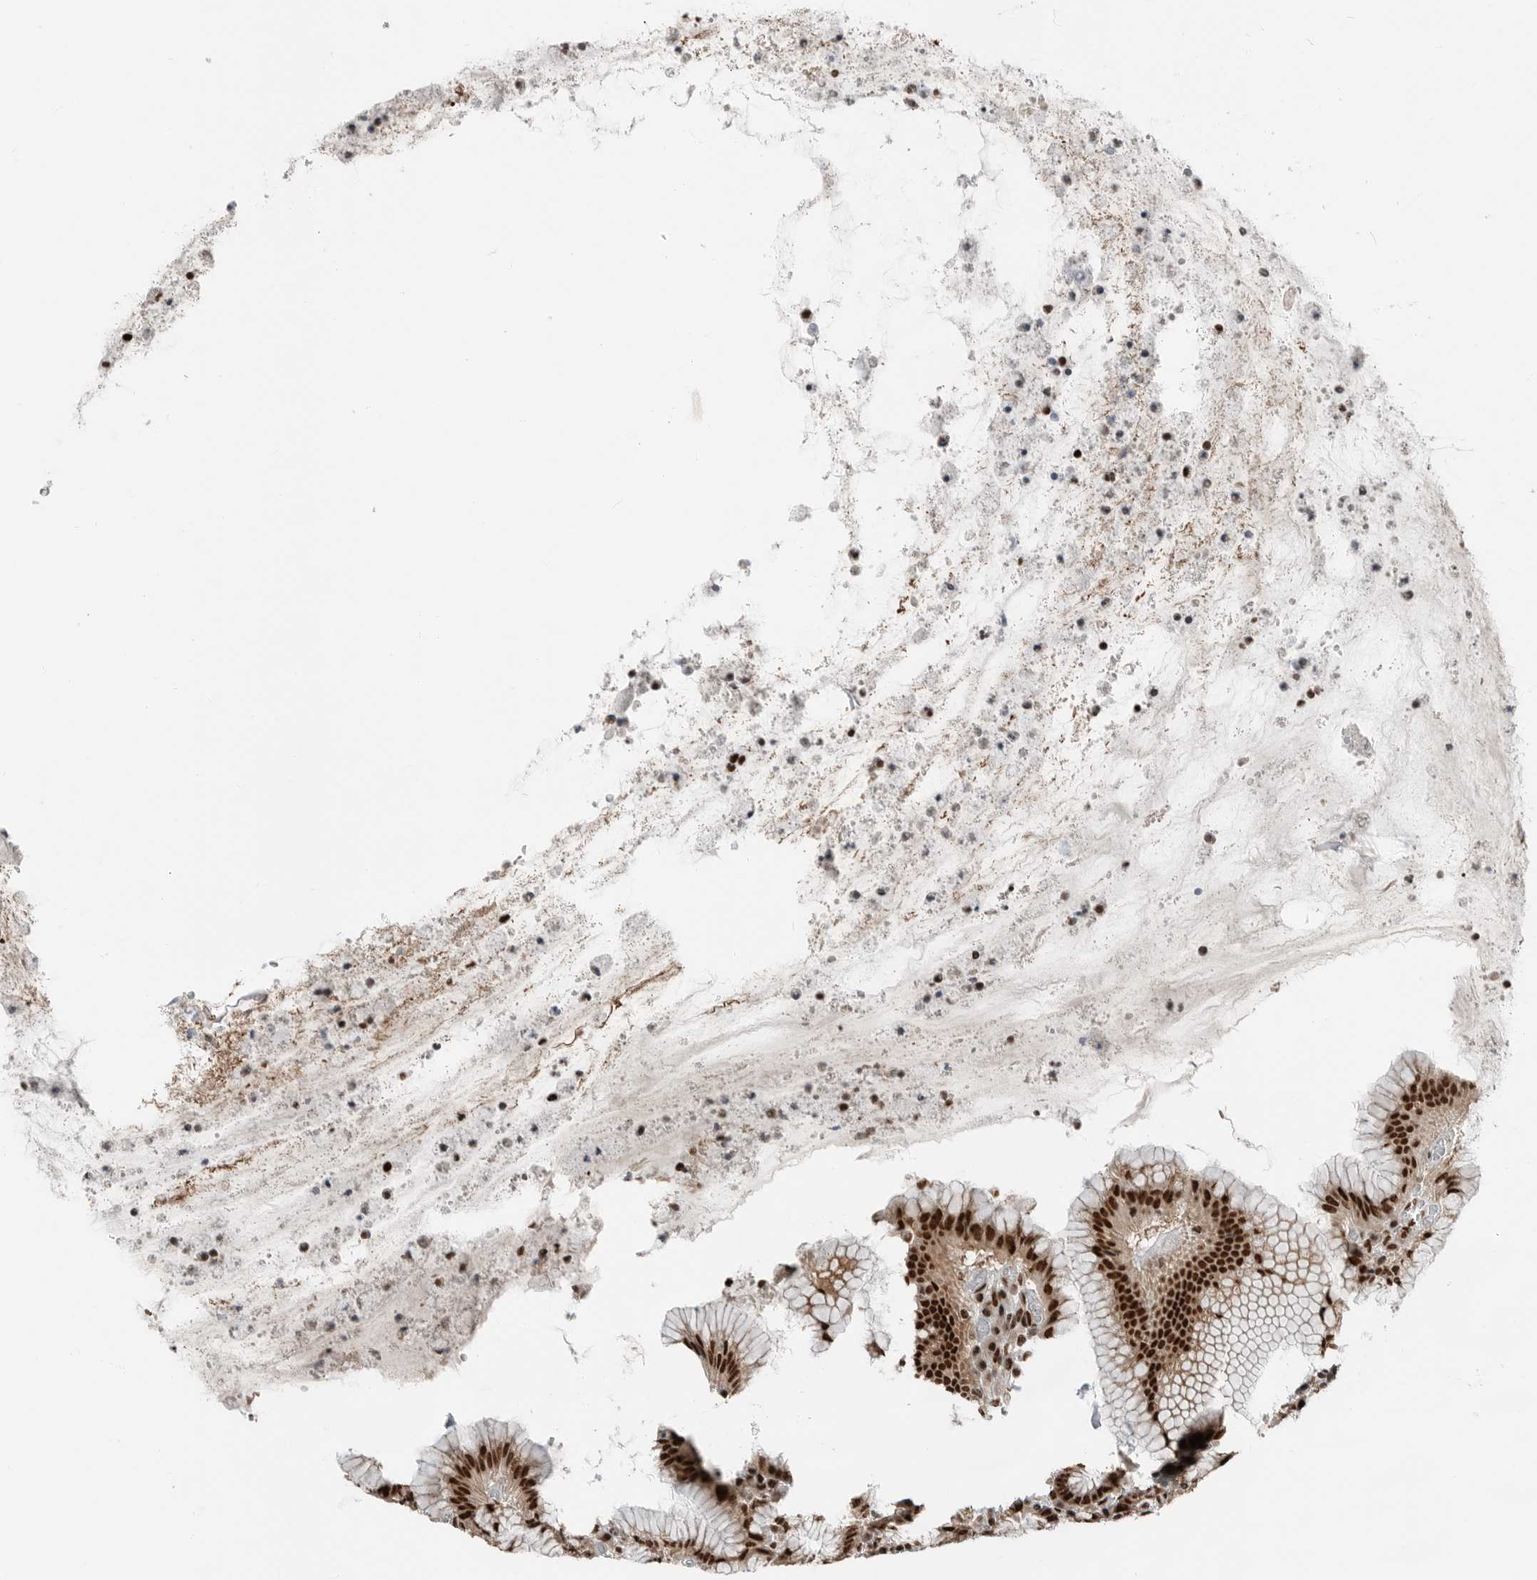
{"staining": {"intensity": "strong", "quantity": ">75%", "location": "cytoplasmic/membranous,nuclear"}, "tissue": "stomach", "cell_type": "Glandular cells", "image_type": "normal", "snomed": [{"axis": "morphology", "description": "Normal tissue, NOS"}, {"axis": "topography", "description": "Stomach"}], "caption": "Glandular cells display high levels of strong cytoplasmic/membranous,nuclear staining in about >75% of cells in normal human stomach. The protein is shown in brown color, while the nuclei are stained blue.", "gene": "BLZF1", "patient": {"sex": "male", "age": 55}}